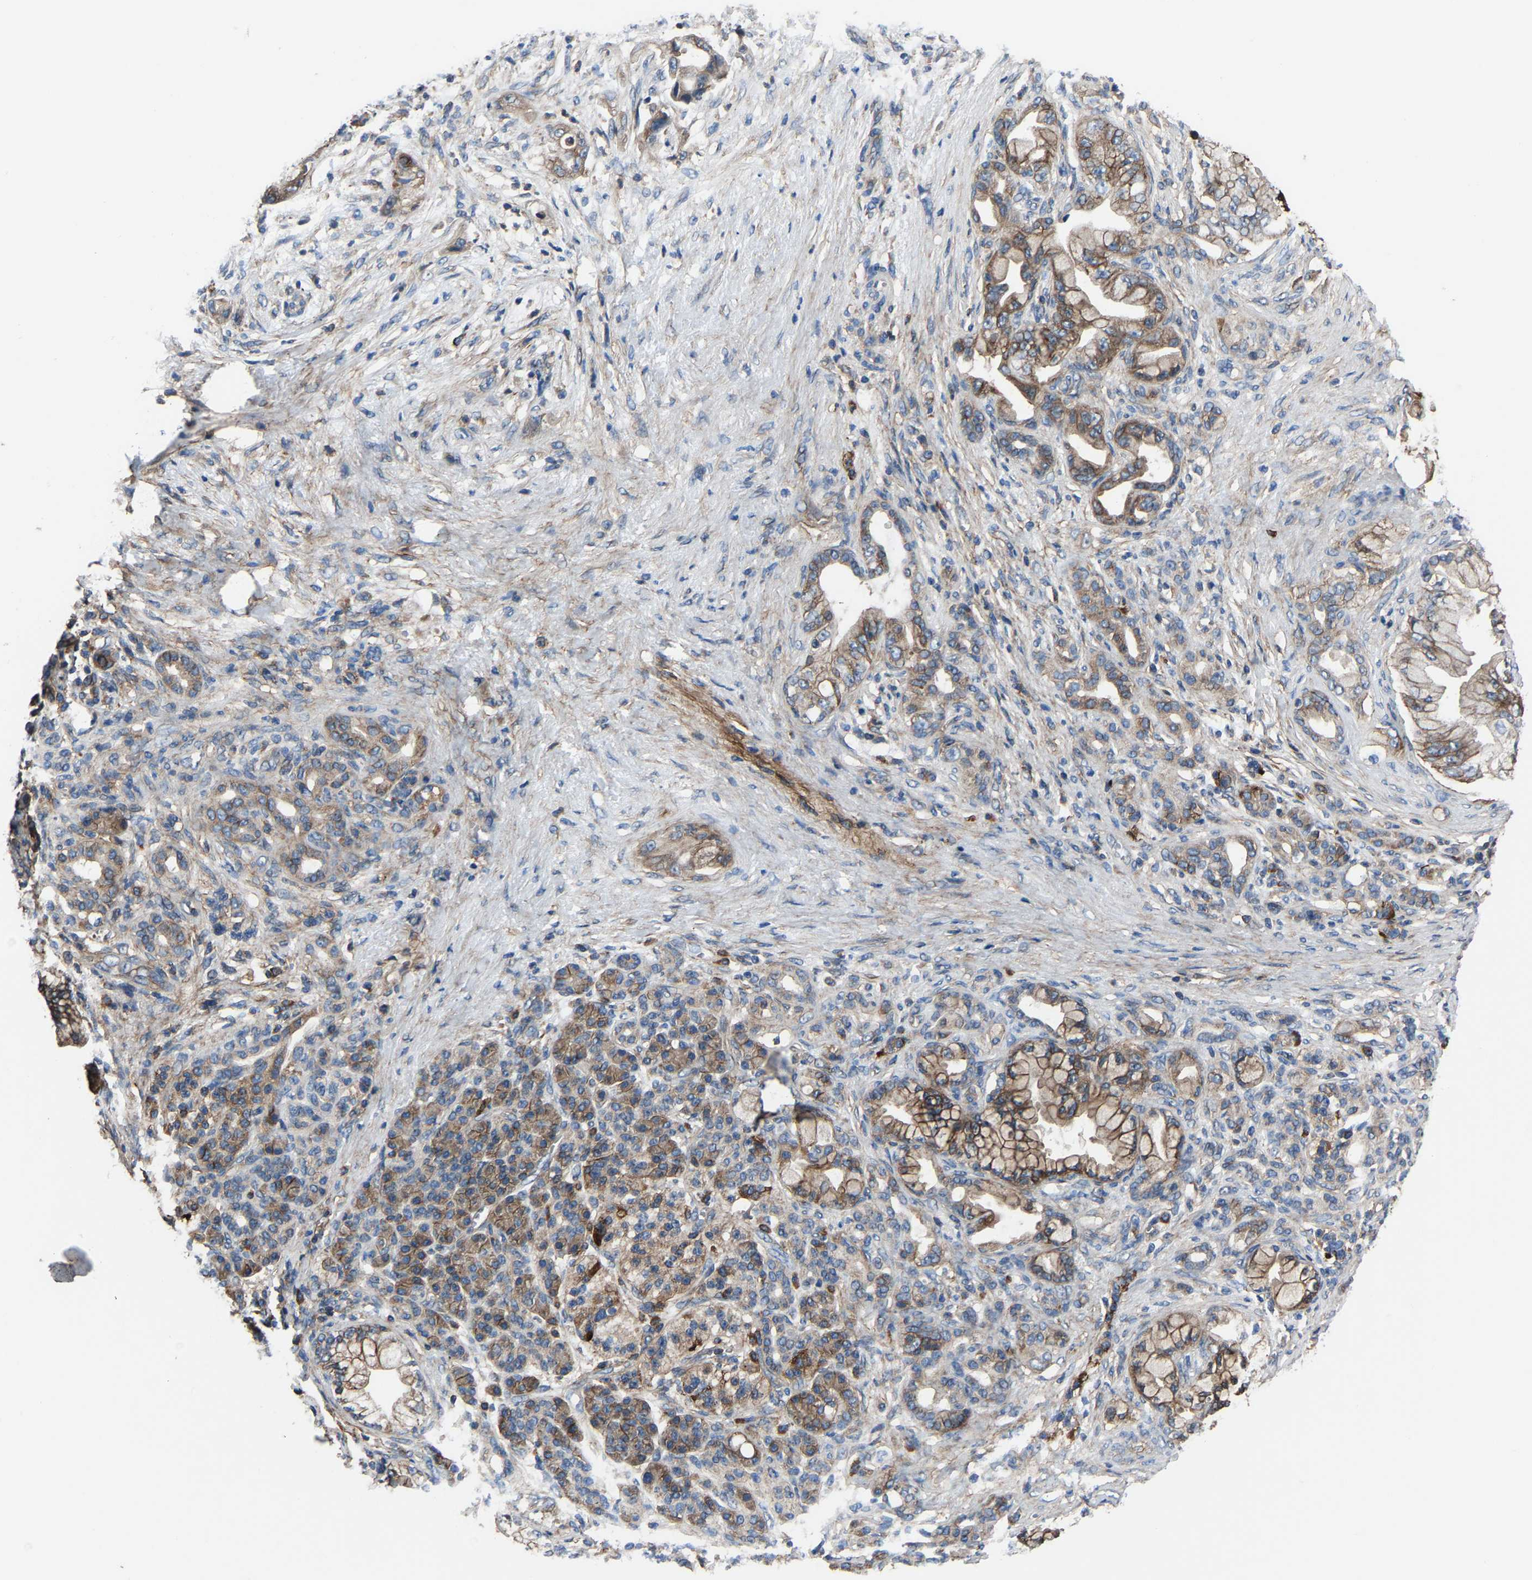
{"staining": {"intensity": "moderate", "quantity": ">75%", "location": "cytoplasmic/membranous"}, "tissue": "pancreatic cancer", "cell_type": "Tumor cells", "image_type": "cancer", "snomed": [{"axis": "morphology", "description": "Adenocarcinoma, NOS"}, {"axis": "topography", "description": "Pancreas"}], "caption": "Brown immunohistochemical staining in pancreatic cancer demonstrates moderate cytoplasmic/membranous positivity in about >75% of tumor cells.", "gene": "KIAA1958", "patient": {"sex": "male", "age": 59}}